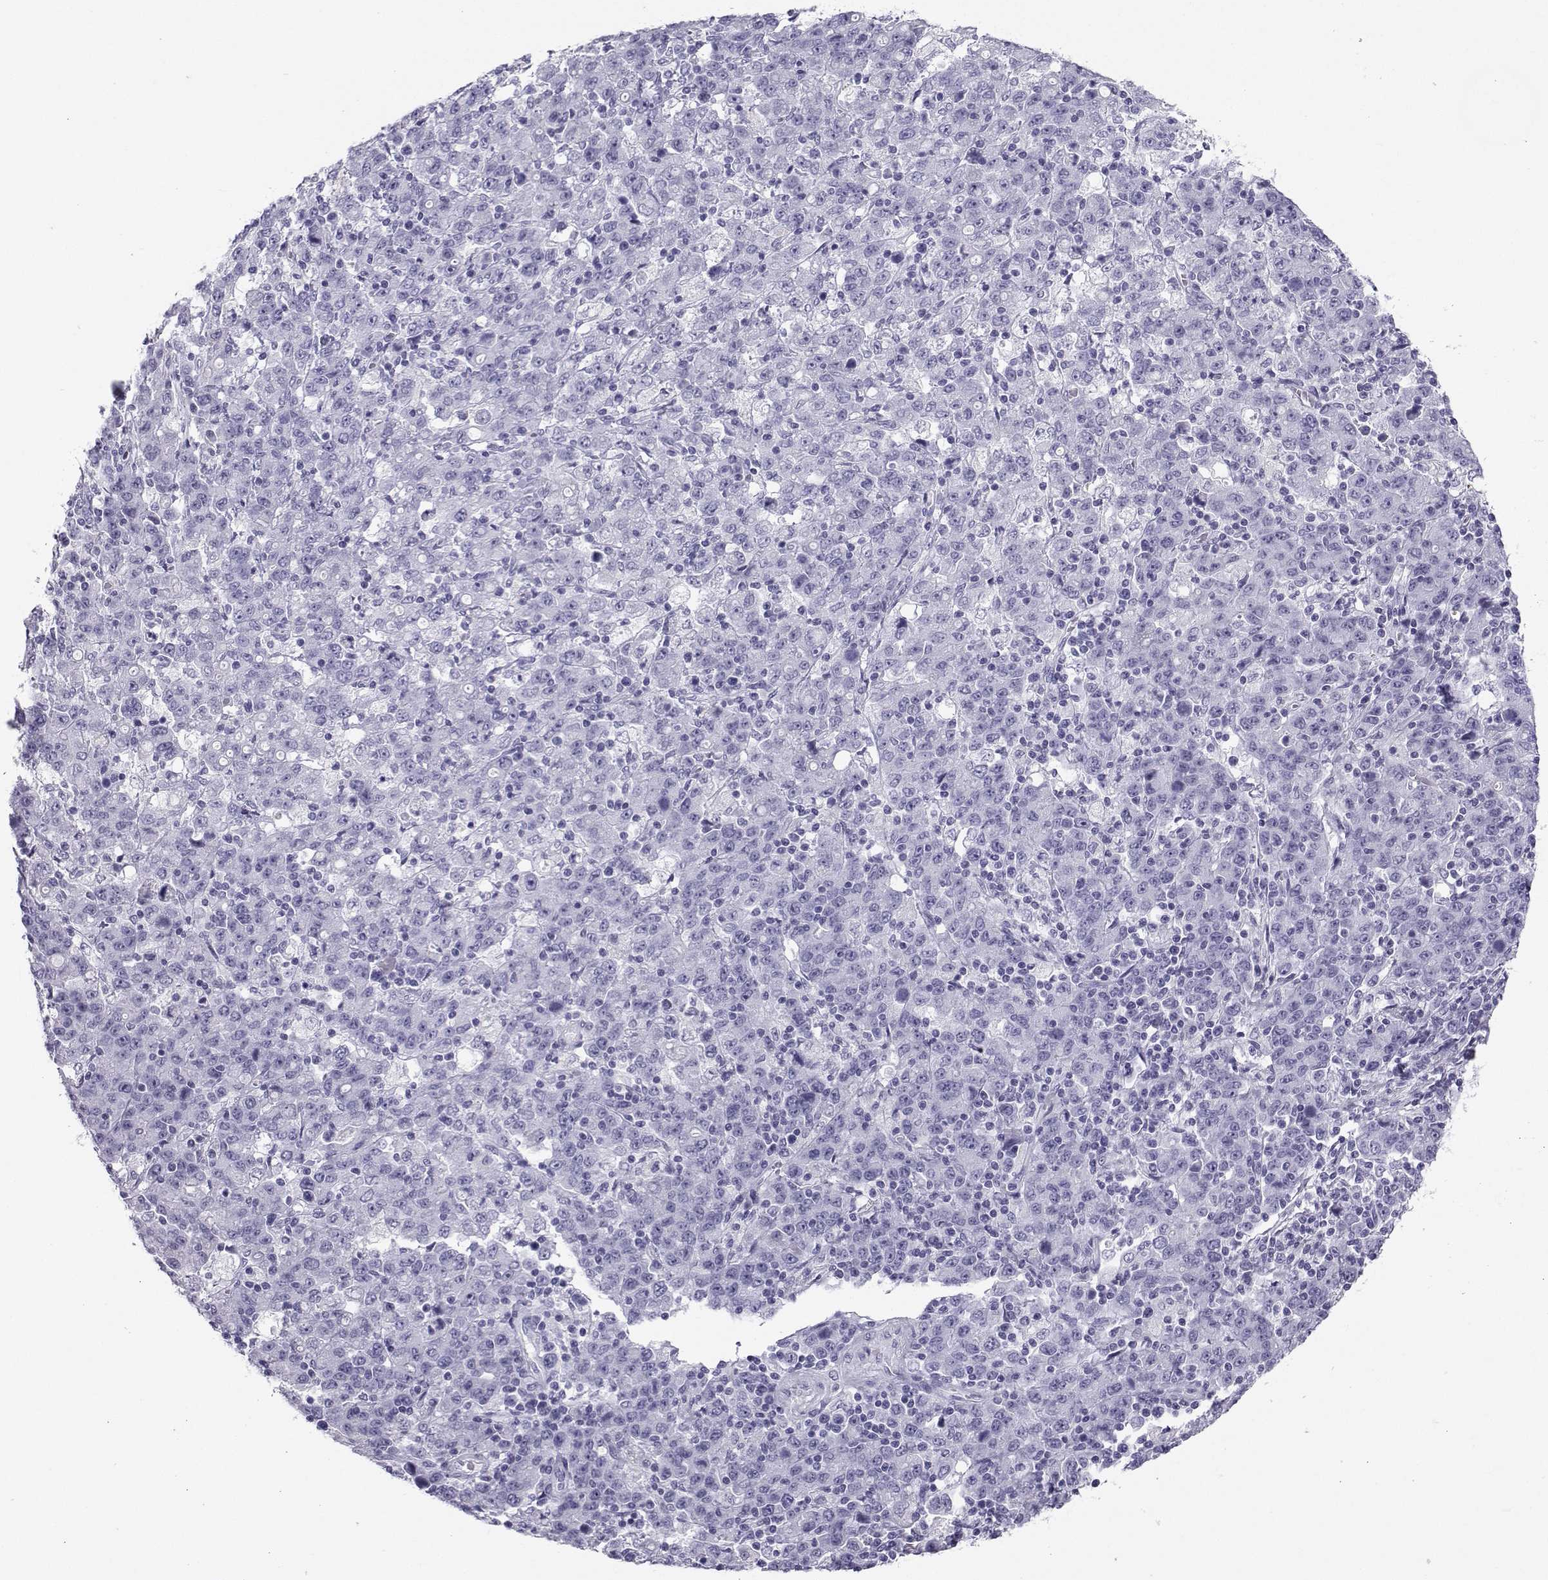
{"staining": {"intensity": "negative", "quantity": "none", "location": "none"}, "tissue": "stomach cancer", "cell_type": "Tumor cells", "image_type": "cancer", "snomed": [{"axis": "morphology", "description": "Adenocarcinoma, NOS"}, {"axis": "topography", "description": "Stomach, upper"}], "caption": "Image shows no protein expression in tumor cells of stomach adenocarcinoma tissue. (DAB (3,3'-diaminobenzidine) IHC with hematoxylin counter stain).", "gene": "SST", "patient": {"sex": "male", "age": 69}}